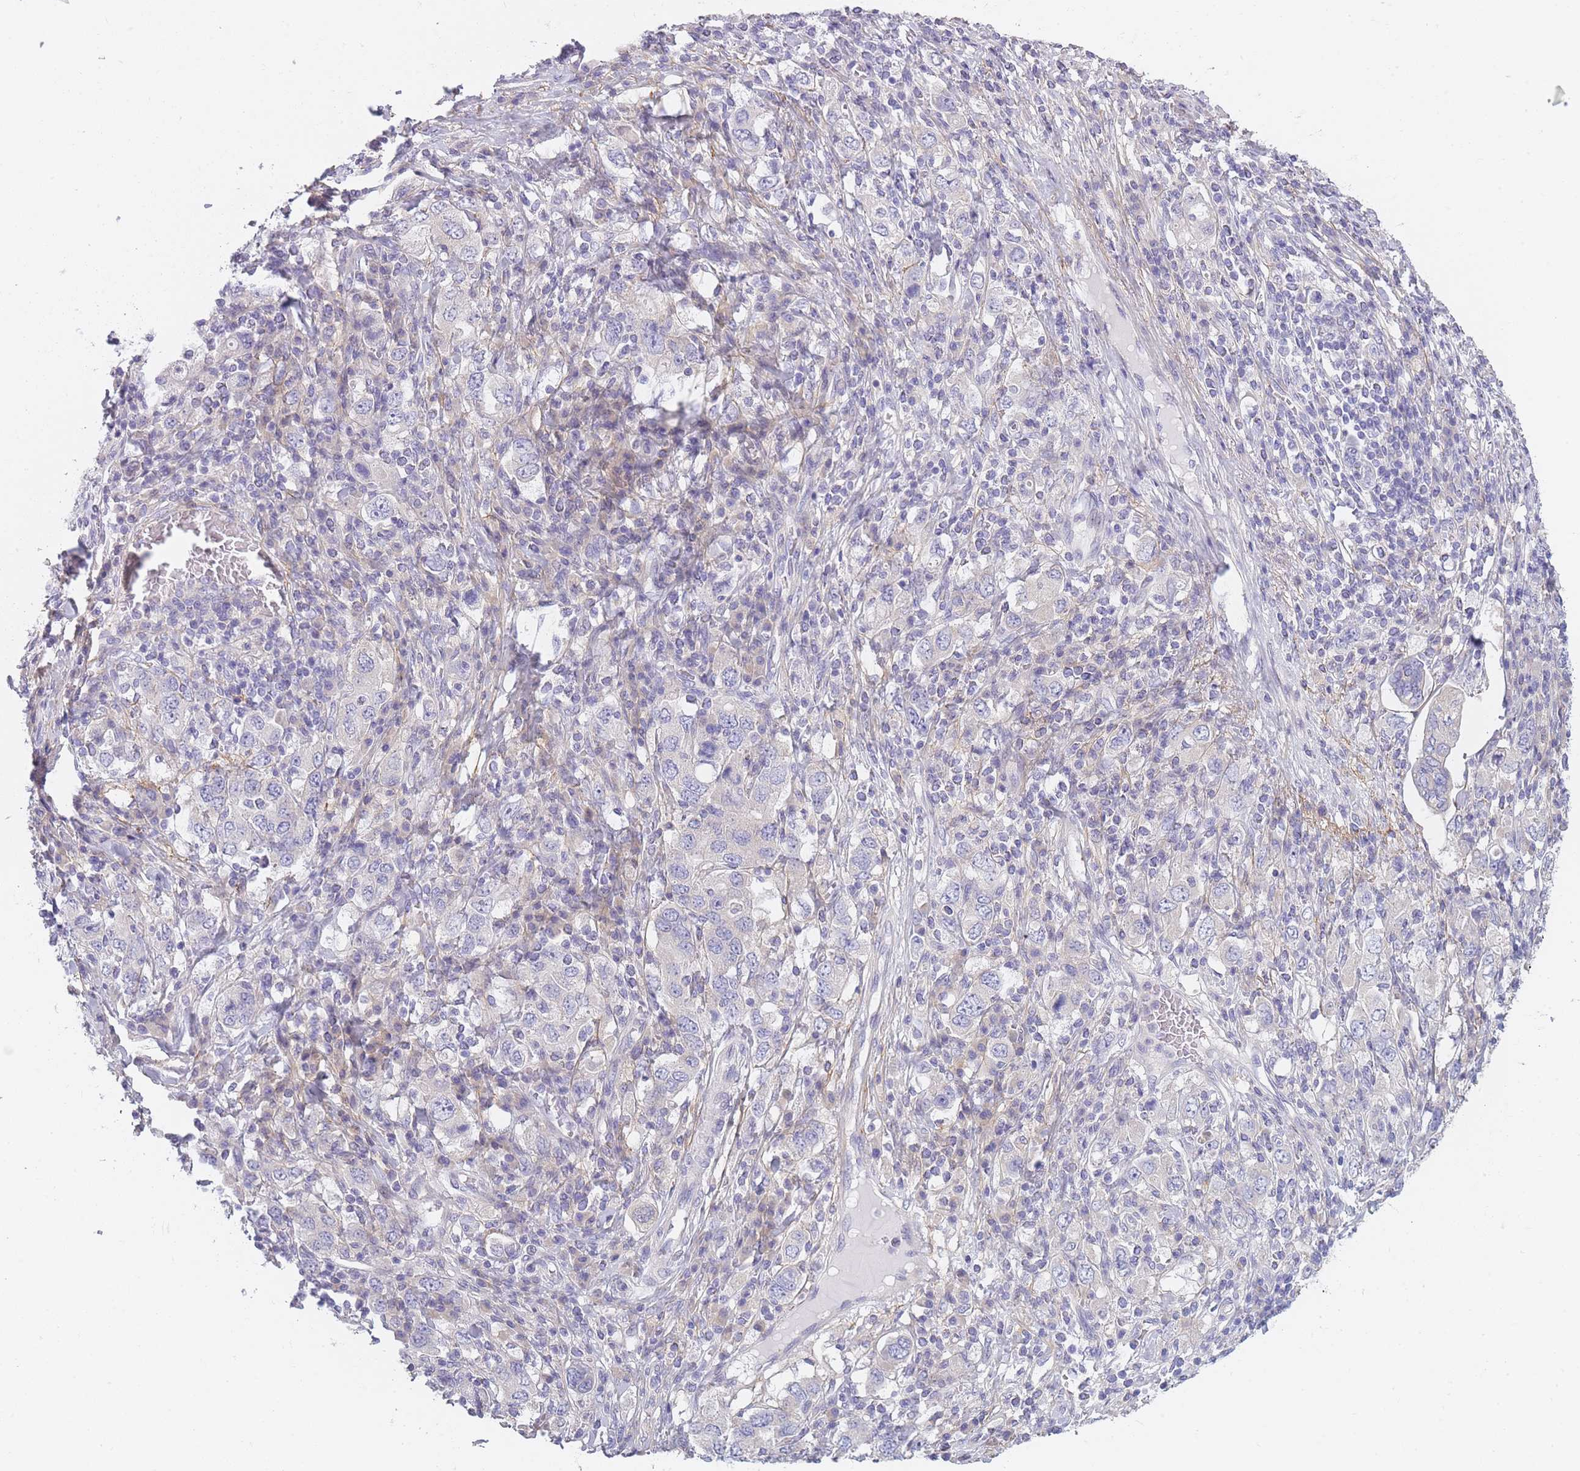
{"staining": {"intensity": "negative", "quantity": "none", "location": "none"}, "tissue": "stomach cancer", "cell_type": "Tumor cells", "image_type": "cancer", "snomed": [{"axis": "morphology", "description": "Adenocarcinoma, NOS"}, {"axis": "topography", "description": "Stomach, upper"}, {"axis": "topography", "description": "Stomach"}], "caption": "Micrograph shows no significant protein expression in tumor cells of stomach cancer (adenocarcinoma).", "gene": "AP3M2", "patient": {"sex": "male", "age": 62}}